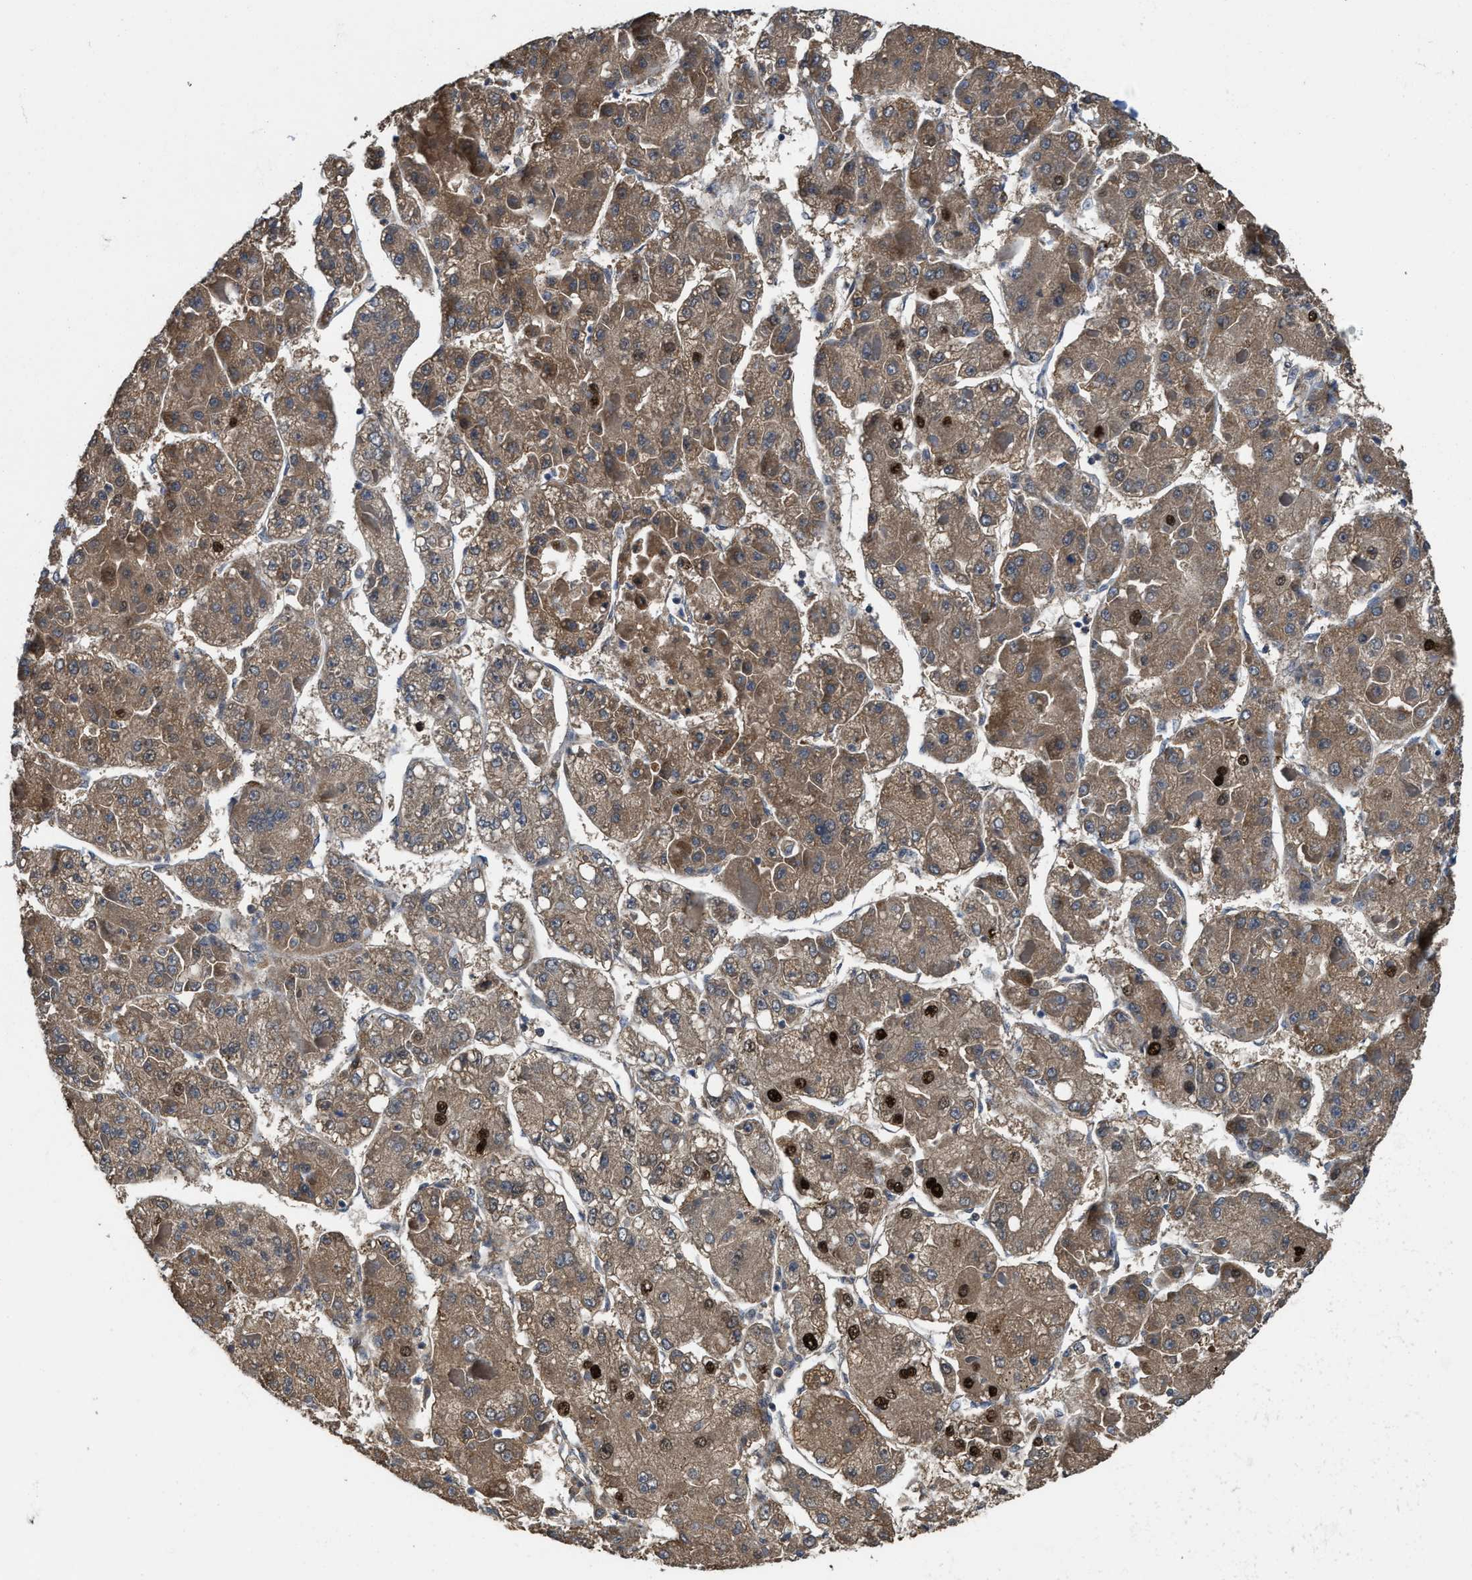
{"staining": {"intensity": "moderate", "quantity": ">75%", "location": "cytoplasmic/membranous,nuclear"}, "tissue": "liver cancer", "cell_type": "Tumor cells", "image_type": "cancer", "snomed": [{"axis": "morphology", "description": "Carcinoma, Hepatocellular, NOS"}, {"axis": "topography", "description": "Liver"}], "caption": "Immunohistochemical staining of human hepatocellular carcinoma (liver) displays medium levels of moderate cytoplasmic/membranous and nuclear staining in approximately >75% of tumor cells. (DAB IHC with brightfield microscopy, high magnification).", "gene": "ZNF20", "patient": {"sex": "female", "age": 73}}